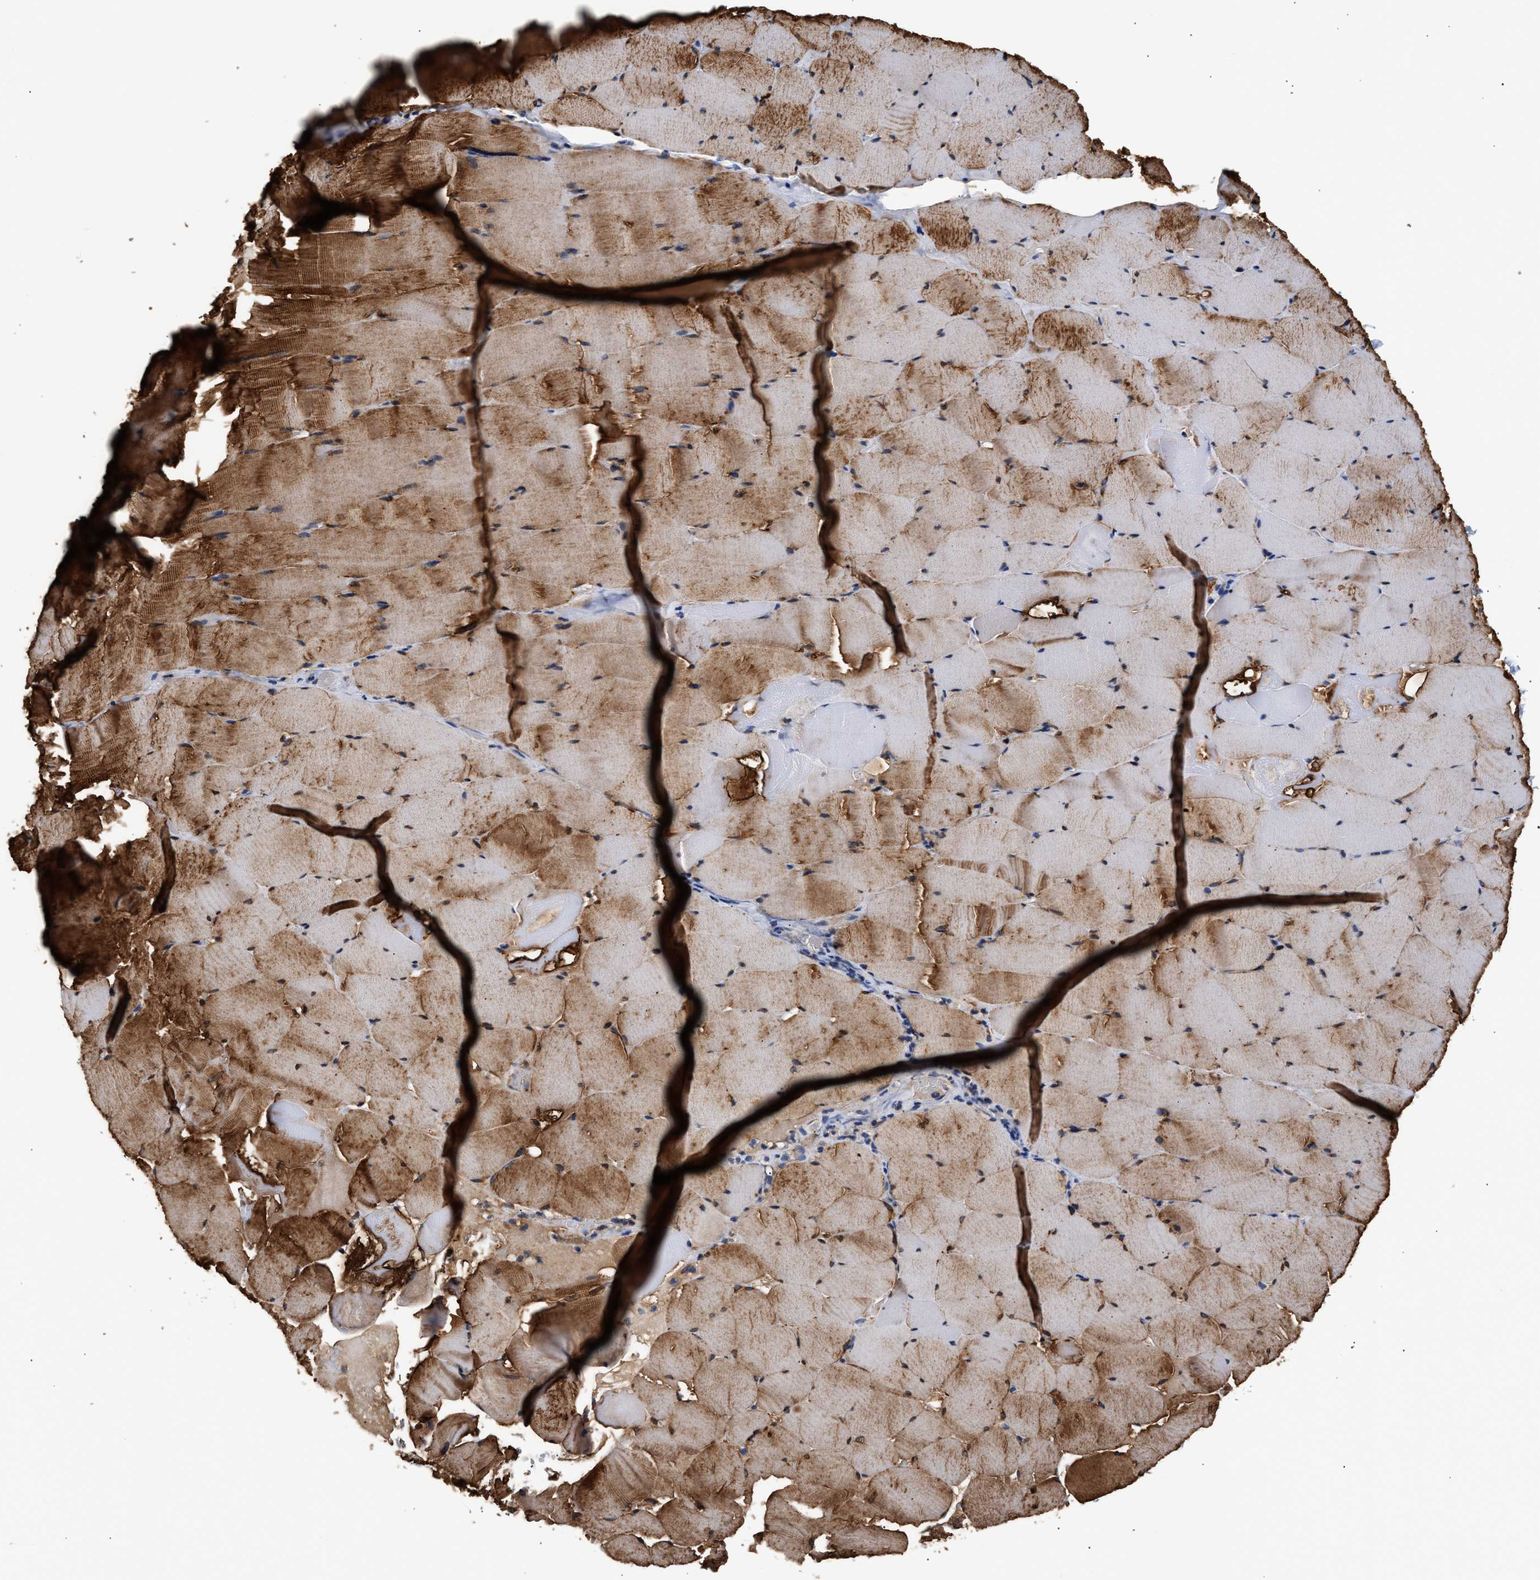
{"staining": {"intensity": "strong", "quantity": ">75%", "location": "cytoplasmic/membranous"}, "tissue": "skeletal muscle", "cell_type": "Myocytes", "image_type": "normal", "snomed": [{"axis": "morphology", "description": "Normal tissue, NOS"}, {"axis": "topography", "description": "Skeletal muscle"}], "caption": "IHC of unremarkable skeletal muscle exhibits high levels of strong cytoplasmic/membranous expression in approximately >75% of myocytes.", "gene": "CCDC146", "patient": {"sex": "male", "age": 62}}